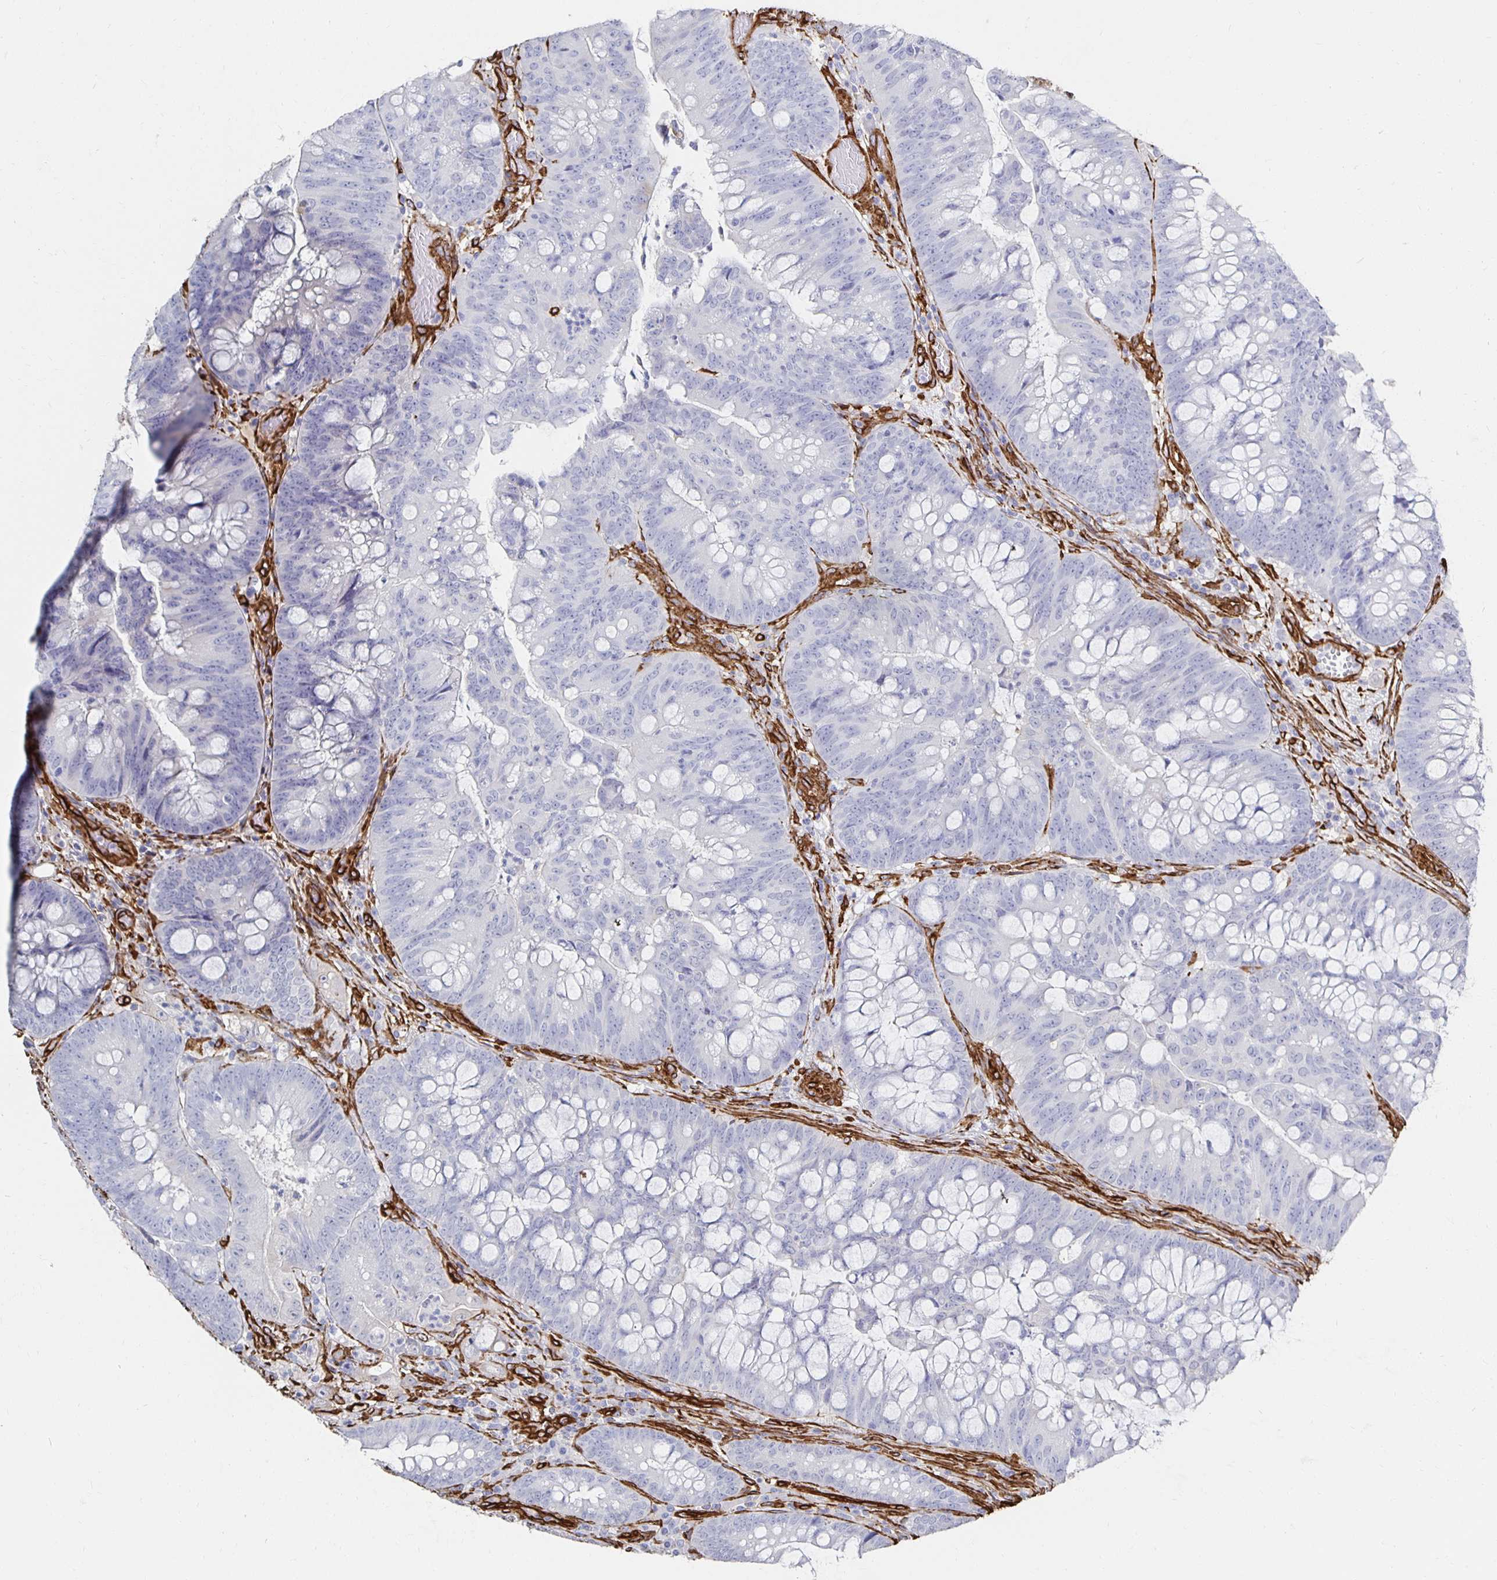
{"staining": {"intensity": "negative", "quantity": "none", "location": "none"}, "tissue": "colorectal cancer", "cell_type": "Tumor cells", "image_type": "cancer", "snomed": [{"axis": "morphology", "description": "Adenocarcinoma, NOS"}, {"axis": "topography", "description": "Colon"}], "caption": "Immunohistochemistry histopathology image of colorectal cancer stained for a protein (brown), which reveals no positivity in tumor cells.", "gene": "VIPR2", "patient": {"sex": "male", "age": 62}}